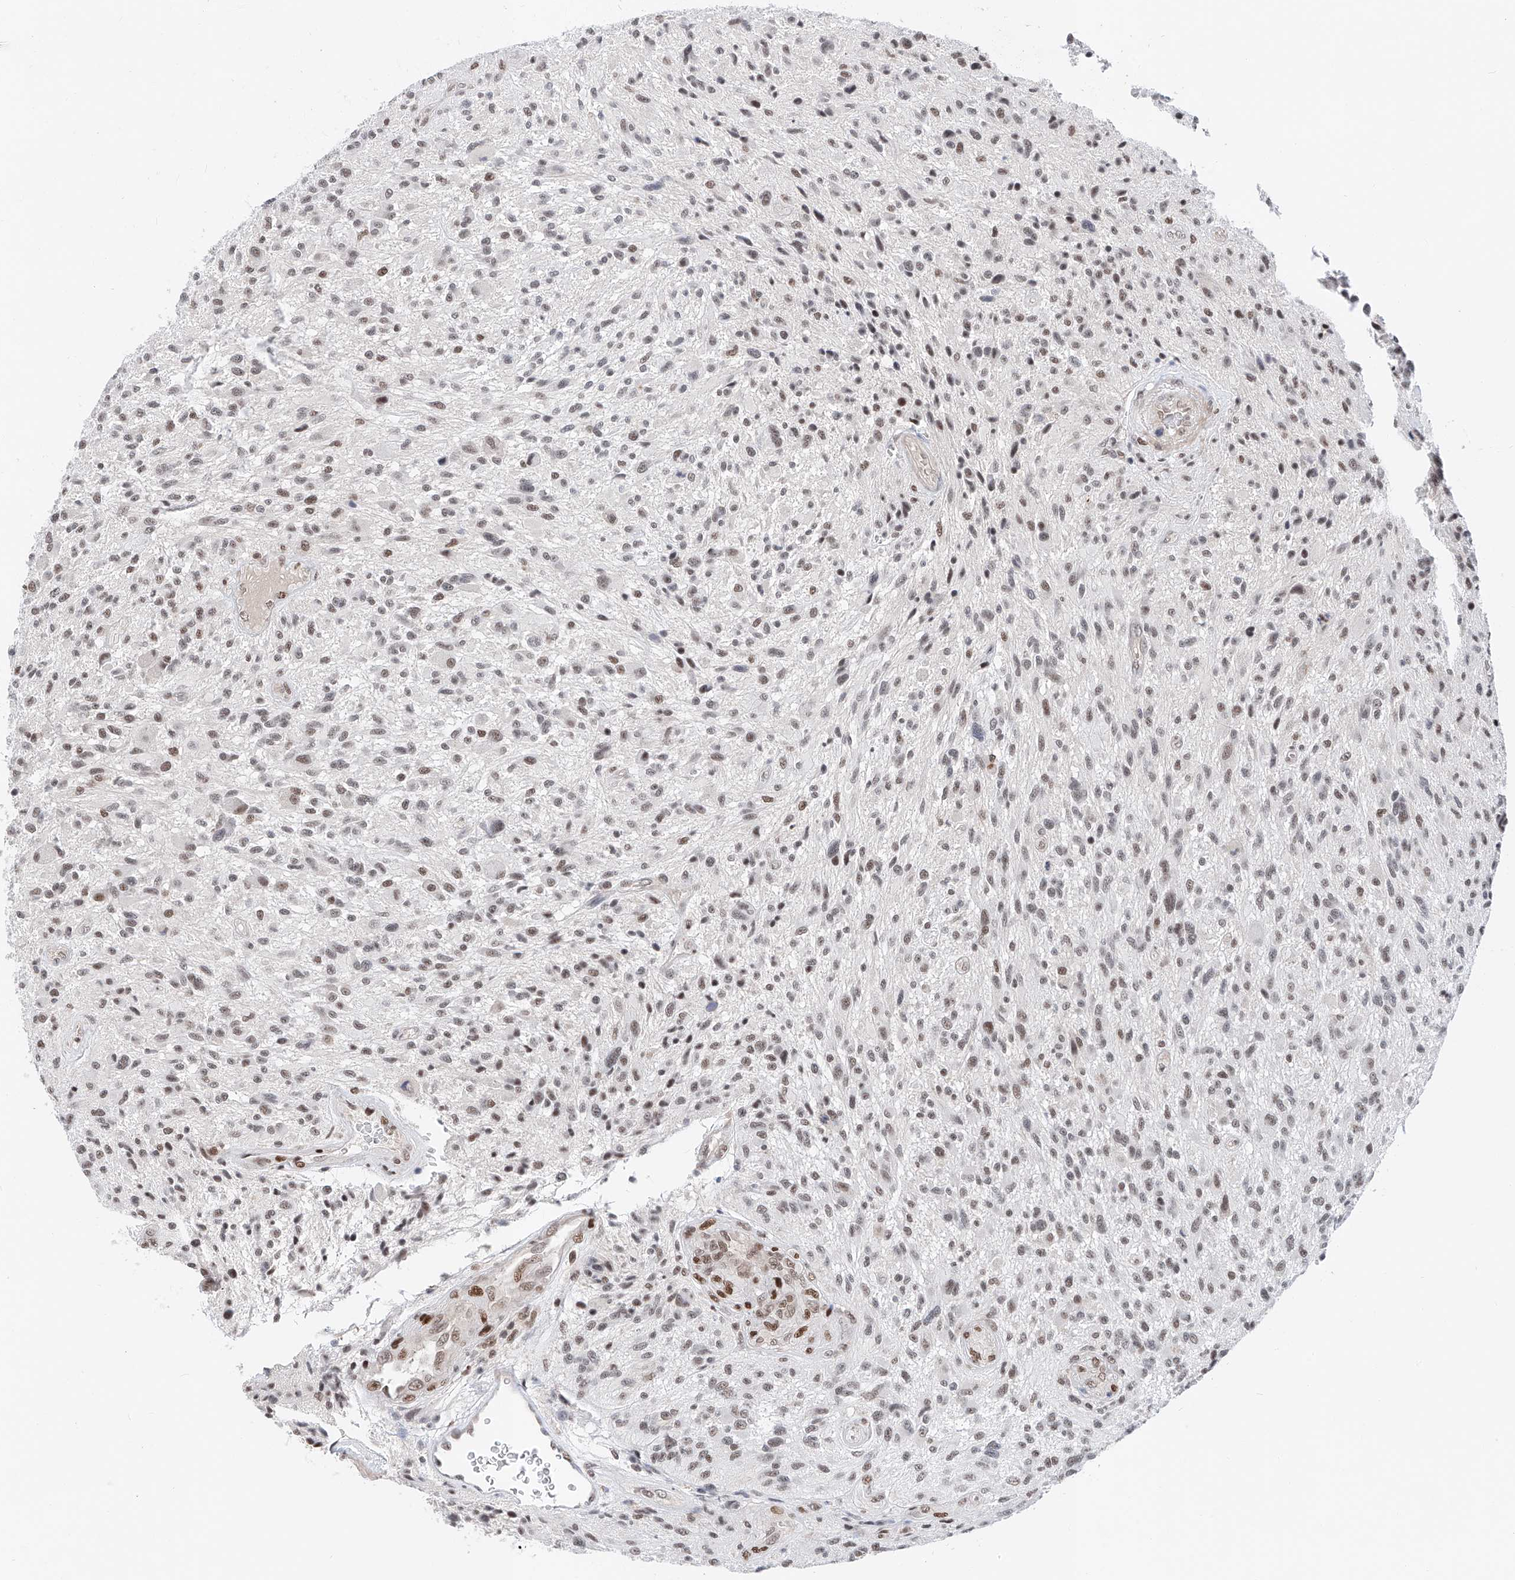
{"staining": {"intensity": "weak", "quantity": "25%-75%", "location": "nuclear"}, "tissue": "glioma", "cell_type": "Tumor cells", "image_type": "cancer", "snomed": [{"axis": "morphology", "description": "Glioma, malignant, High grade"}, {"axis": "topography", "description": "Brain"}], "caption": "A photomicrograph of human malignant high-grade glioma stained for a protein exhibits weak nuclear brown staining in tumor cells.", "gene": "SNRNP200", "patient": {"sex": "male", "age": 47}}